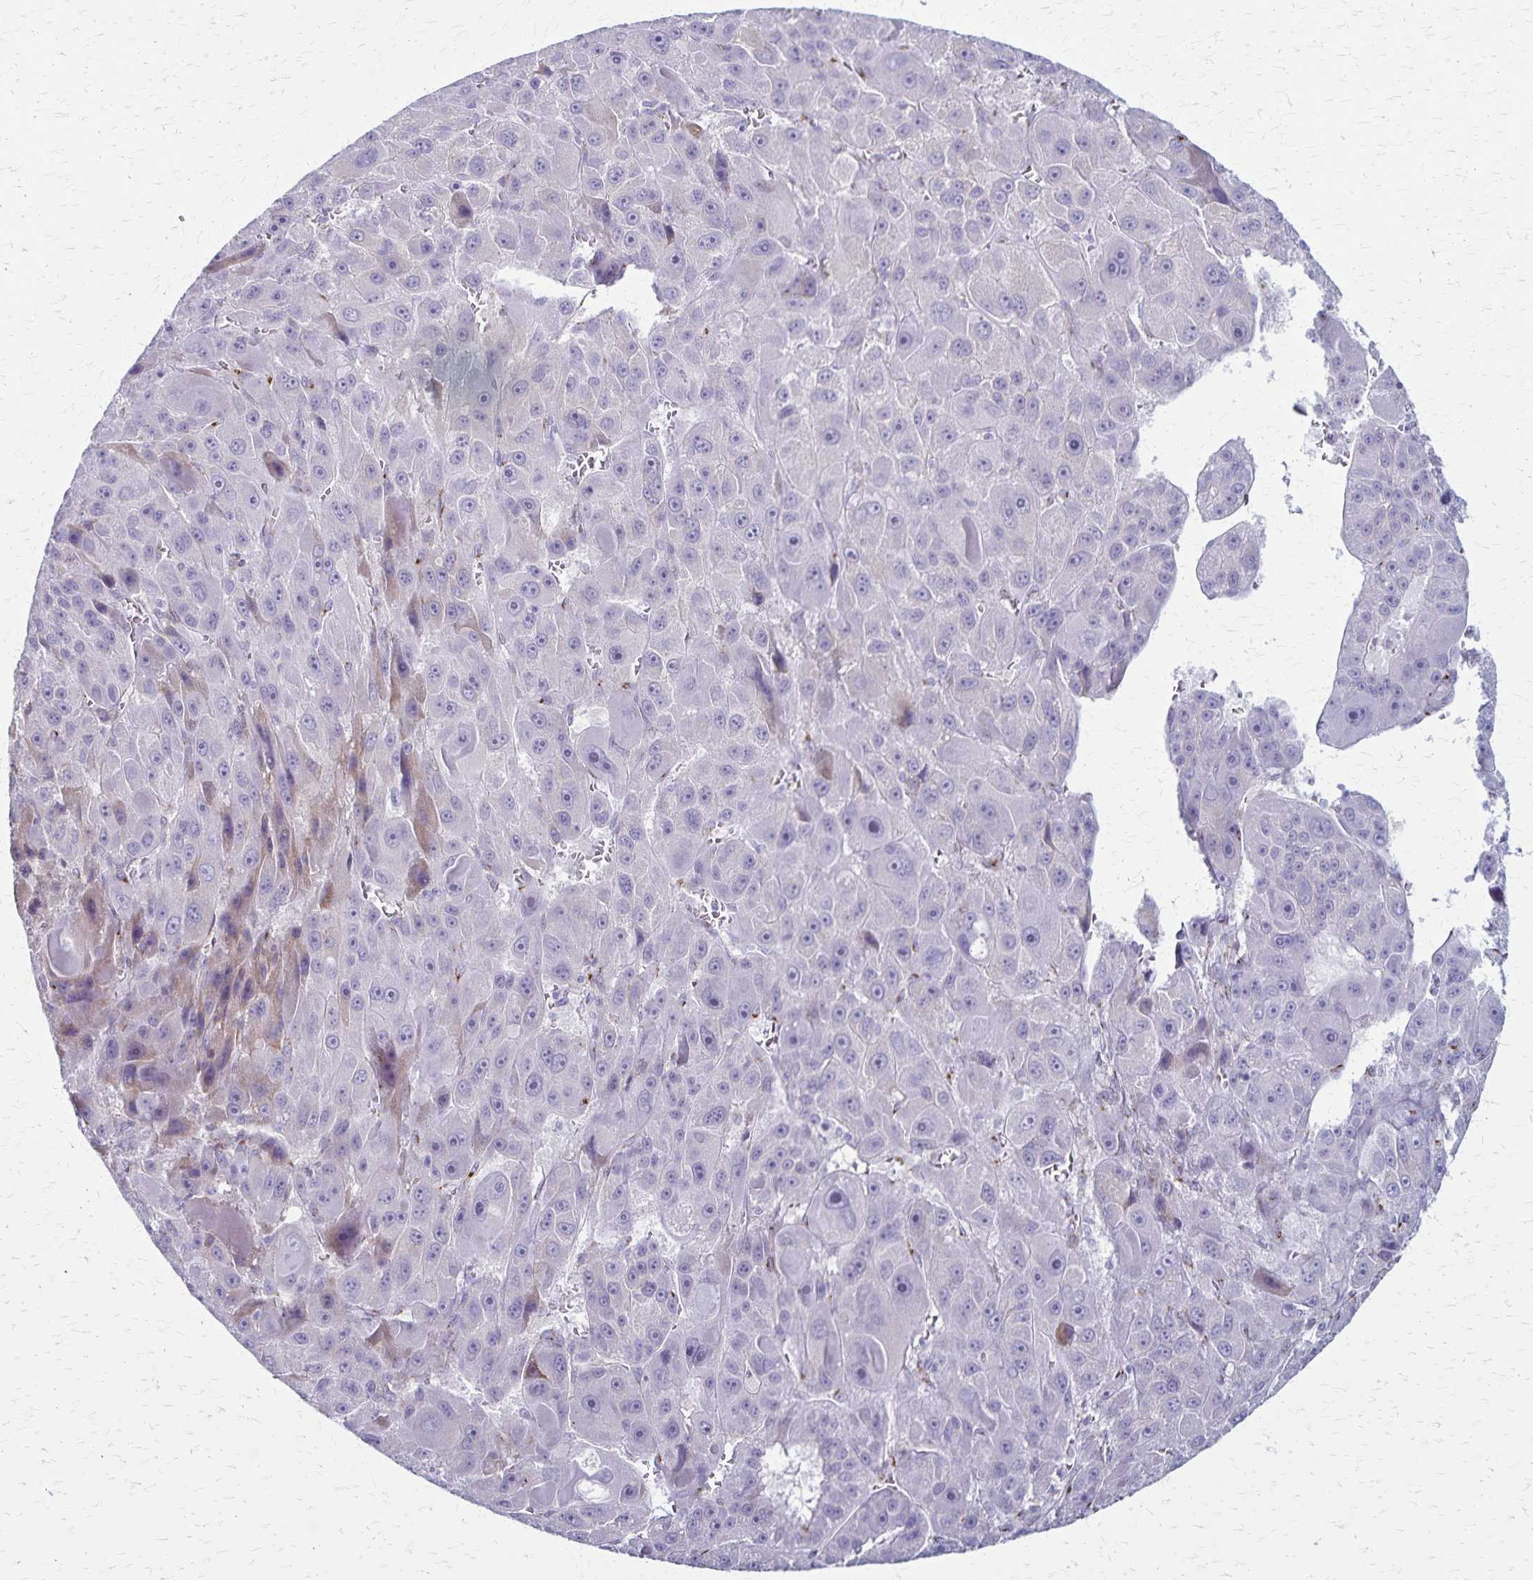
{"staining": {"intensity": "negative", "quantity": "none", "location": "none"}, "tissue": "liver cancer", "cell_type": "Tumor cells", "image_type": "cancer", "snomed": [{"axis": "morphology", "description": "Carcinoma, Hepatocellular, NOS"}, {"axis": "topography", "description": "Liver"}], "caption": "DAB immunohistochemical staining of human hepatocellular carcinoma (liver) reveals no significant positivity in tumor cells.", "gene": "MCFD2", "patient": {"sex": "male", "age": 76}}